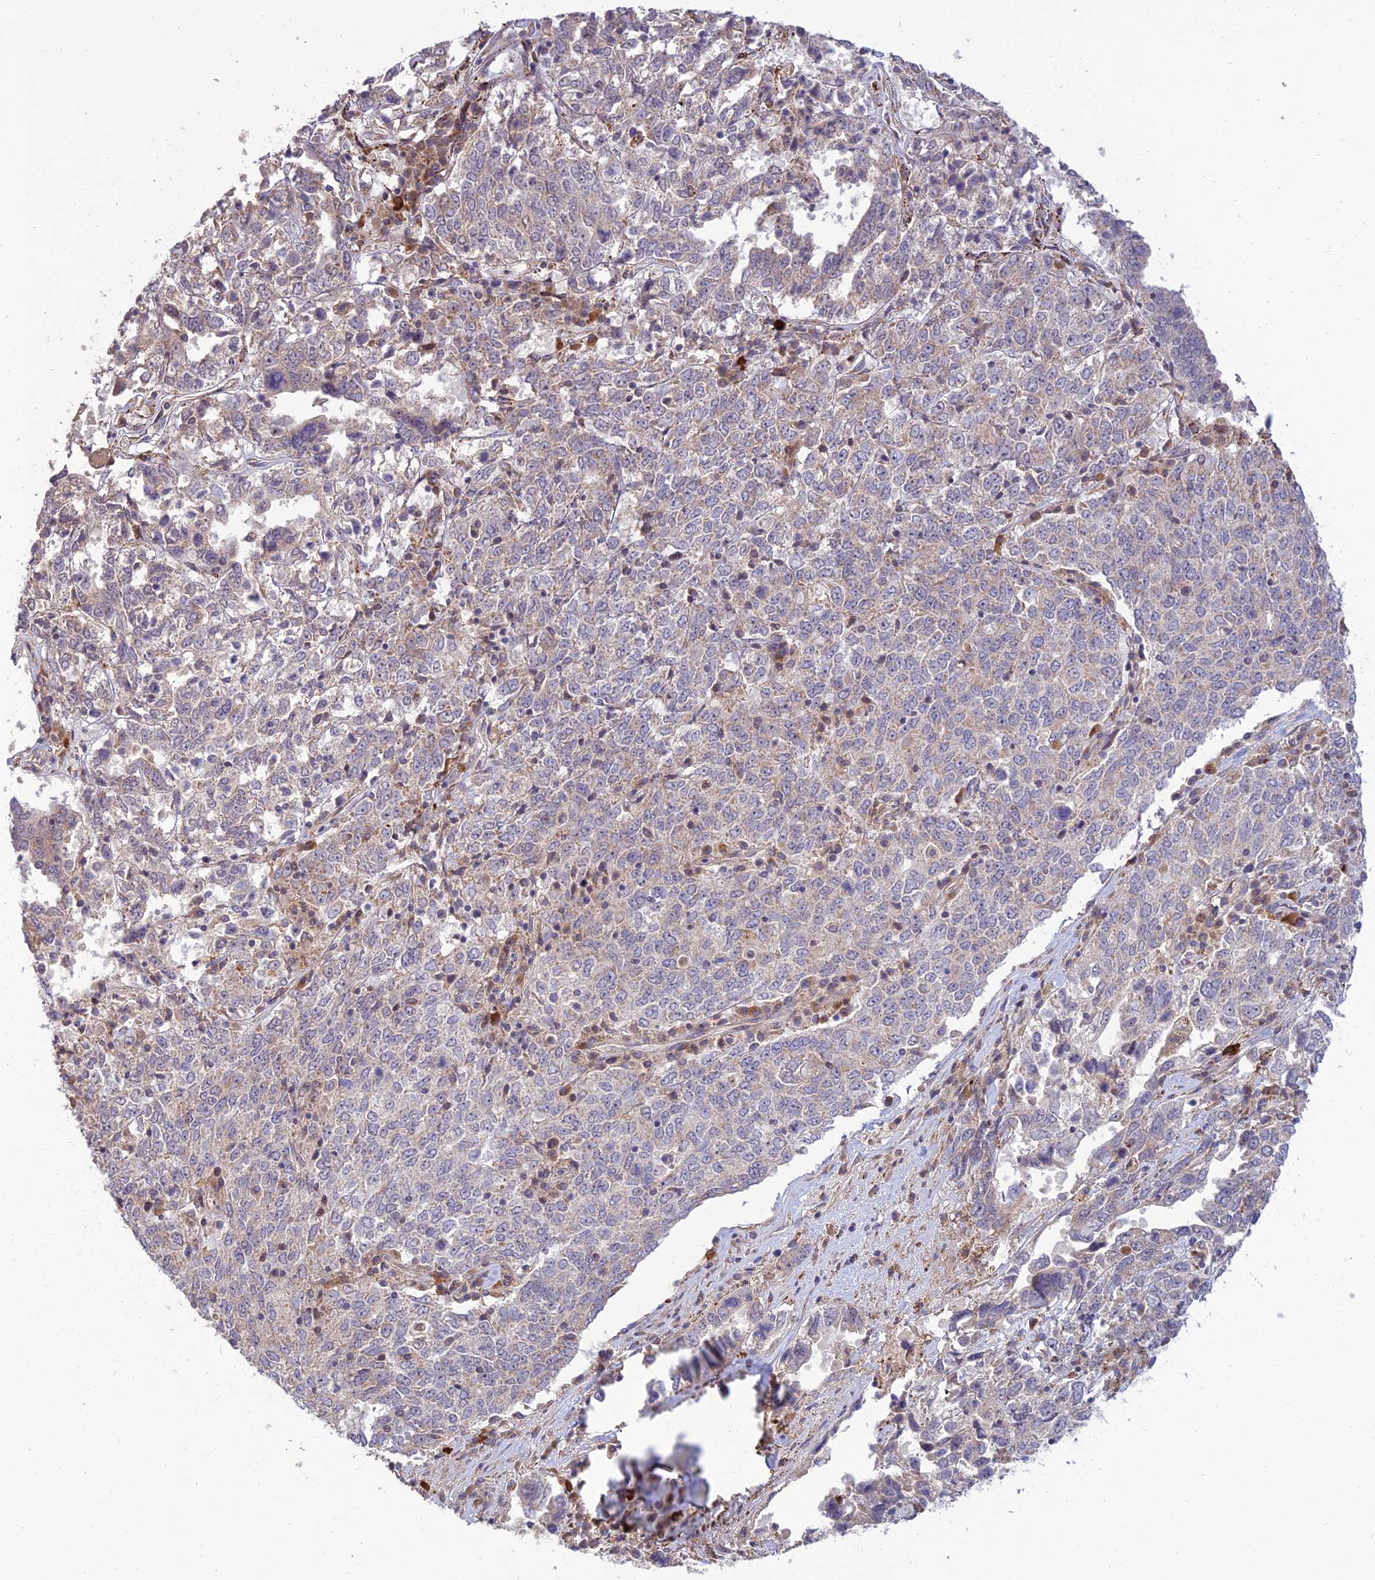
{"staining": {"intensity": "weak", "quantity": "<25%", "location": "cytoplasmic/membranous"}, "tissue": "ovarian cancer", "cell_type": "Tumor cells", "image_type": "cancer", "snomed": [{"axis": "morphology", "description": "Carcinoma, endometroid"}, {"axis": "topography", "description": "Ovary"}], "caption": "Ovarian cancer was stained to show a protein in brown. There is no significant expression in tumor cells.", "gene": "C3orf20", "patient": {"sex": "female", "age": 62}}